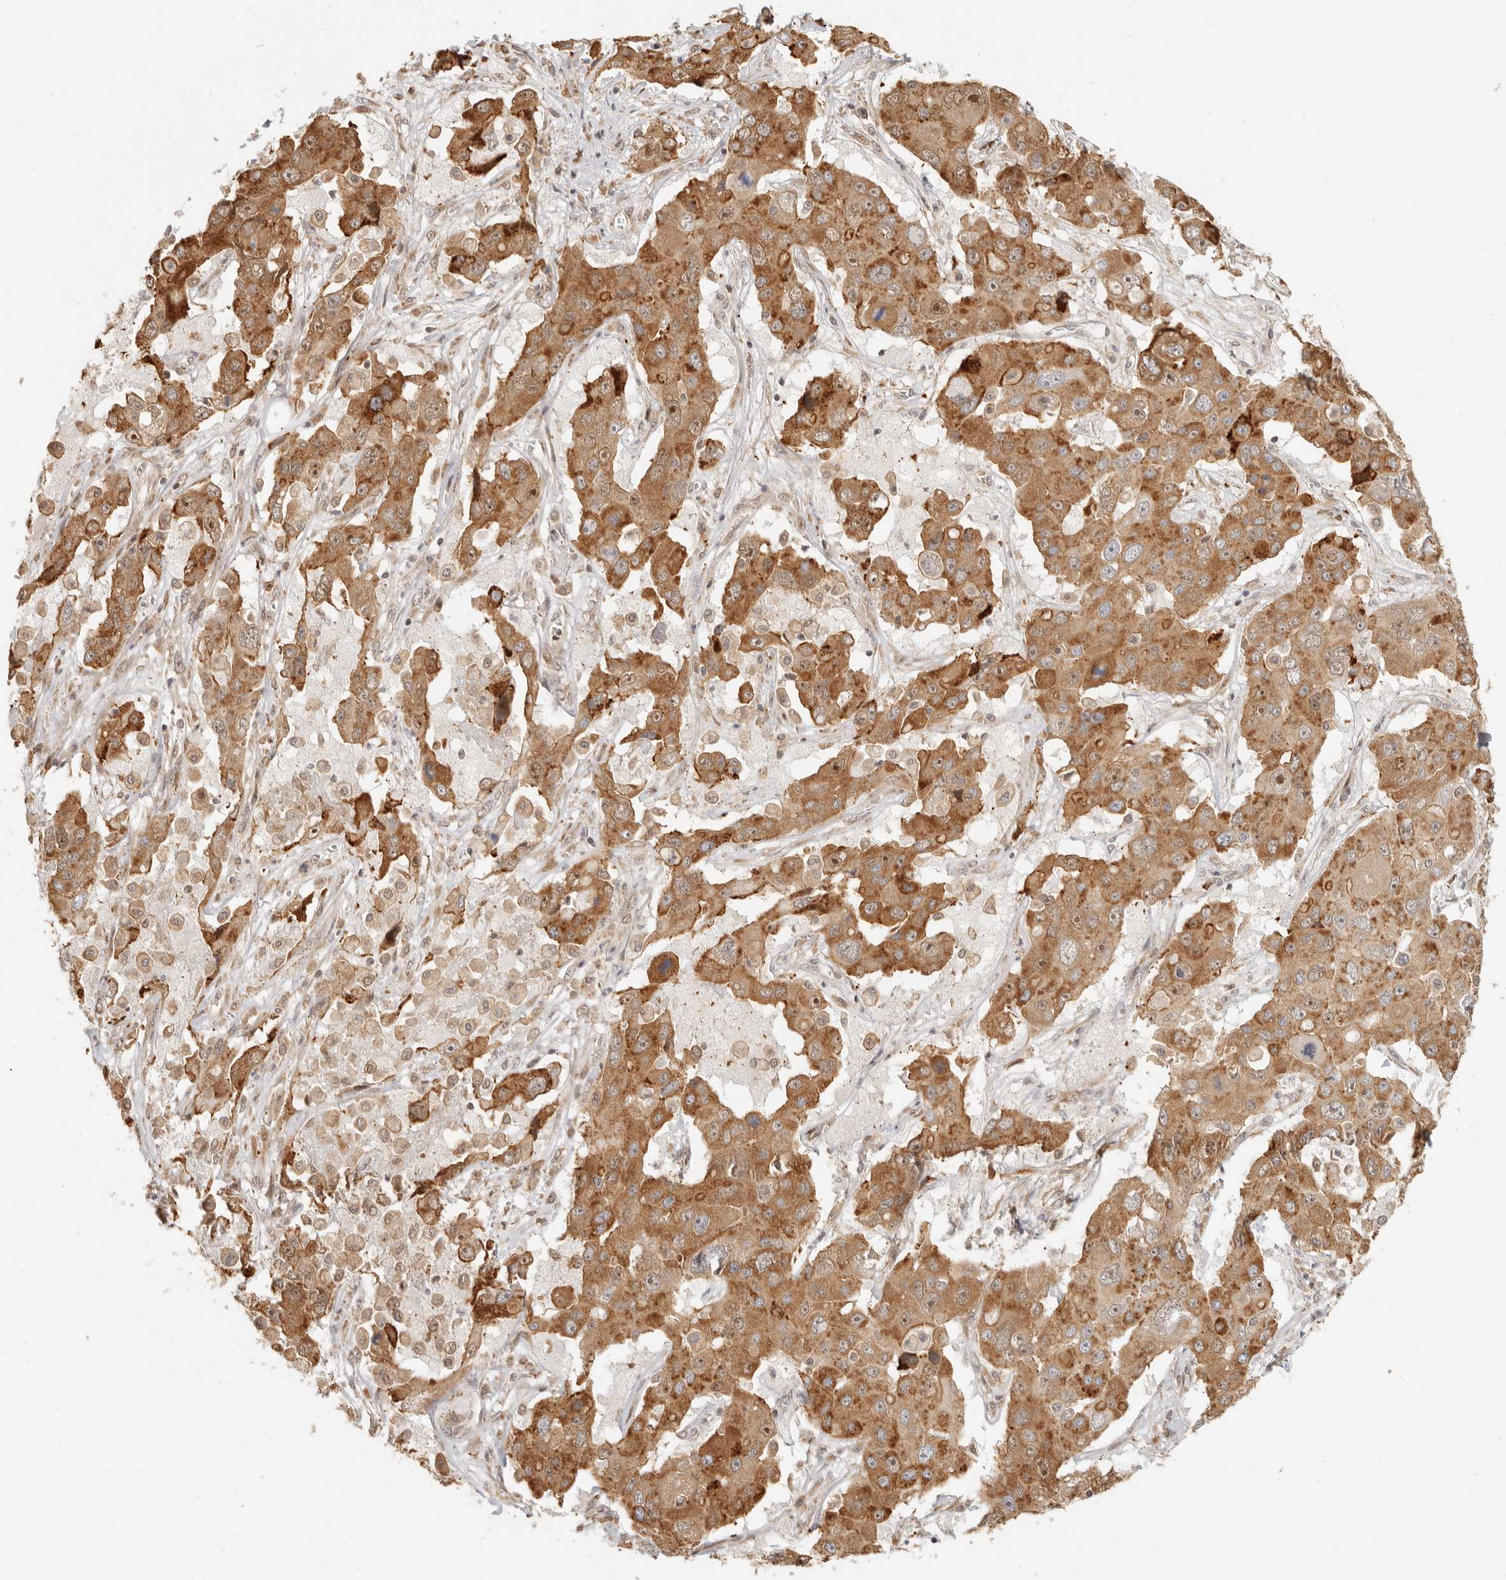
{"staining": {"intensity": "moderate", "quantity": ">75%", "location": "cytoplasmic/membranous"}, "tissue": "liver cancer", "cell_type": "Tumor cells", "image_type": "cancer", "snomed": [{"axis": "morphology", "description": "Cholangiocarcinoma"}, {"axis": "topography", "description": "Liver"}], "caption": "Liver cholangiocarcinoma stained for a protein shows moderate cytoplasmic/membranous positivity in tumor cells. The protein is stained brown, and the nuclei are stained in blue (DAB IHC with brightfield microscopy, high magnification).", "gene": "TUFT1", "patient": {"sex": "male", "age": 67}}